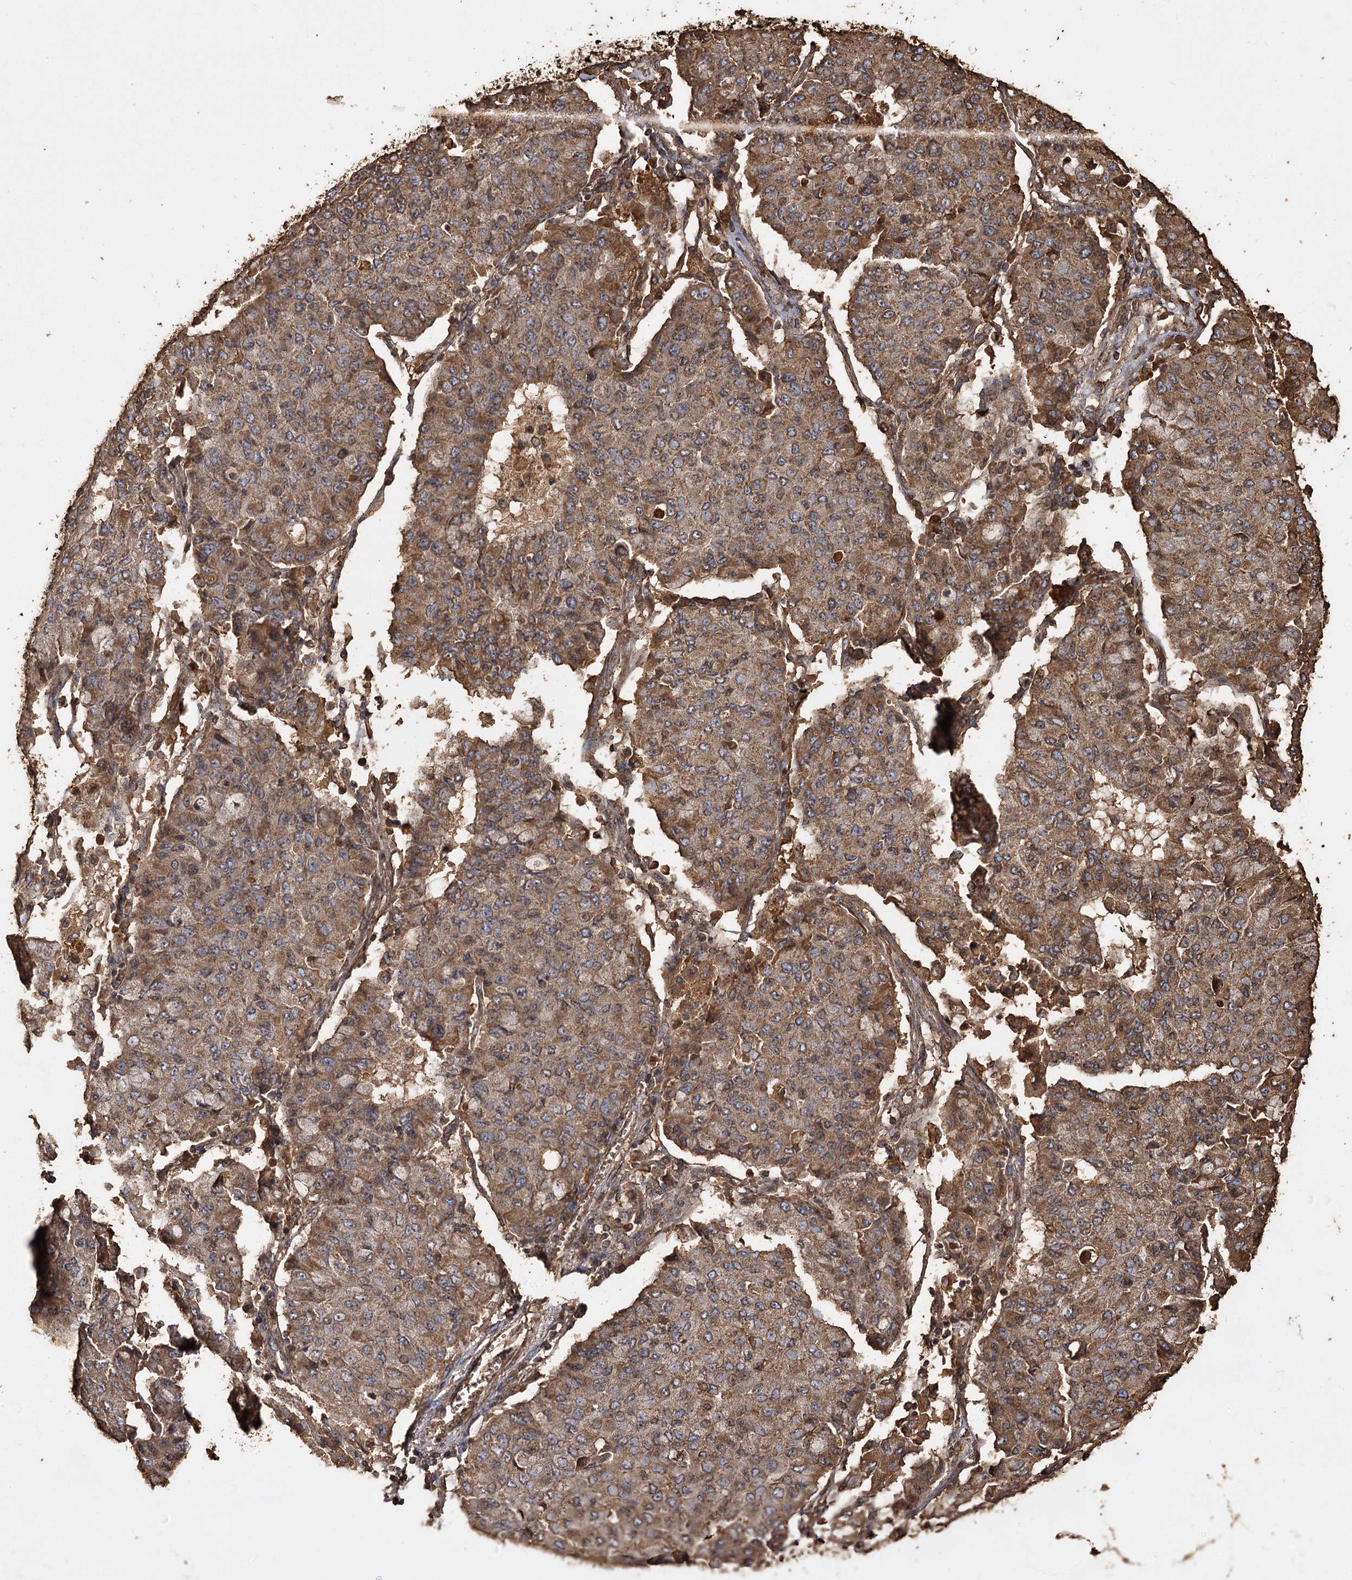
{"staining": {"intensity": "moderate", "quantity": ">75%", "location": "cytoplasmic/membranous"}, "tissue": "lung cancer", "cell_type": "Tumor cells", "image_type": "cancer", "snomed": [{"axis": "morphology", "description": "Squamous cell carcinoma, NOS"}, {"axis": "topography", "description": "Lung"}], "caption": "A micrograph showing moderate cytoplasmic/membranous positivity in approximately >75% of tumor cells in lung cancer, as visualized by brown immunohistochemical staining.", "gene": "PIK3C2A", "patient": {"sex": "male", "age": 74}}